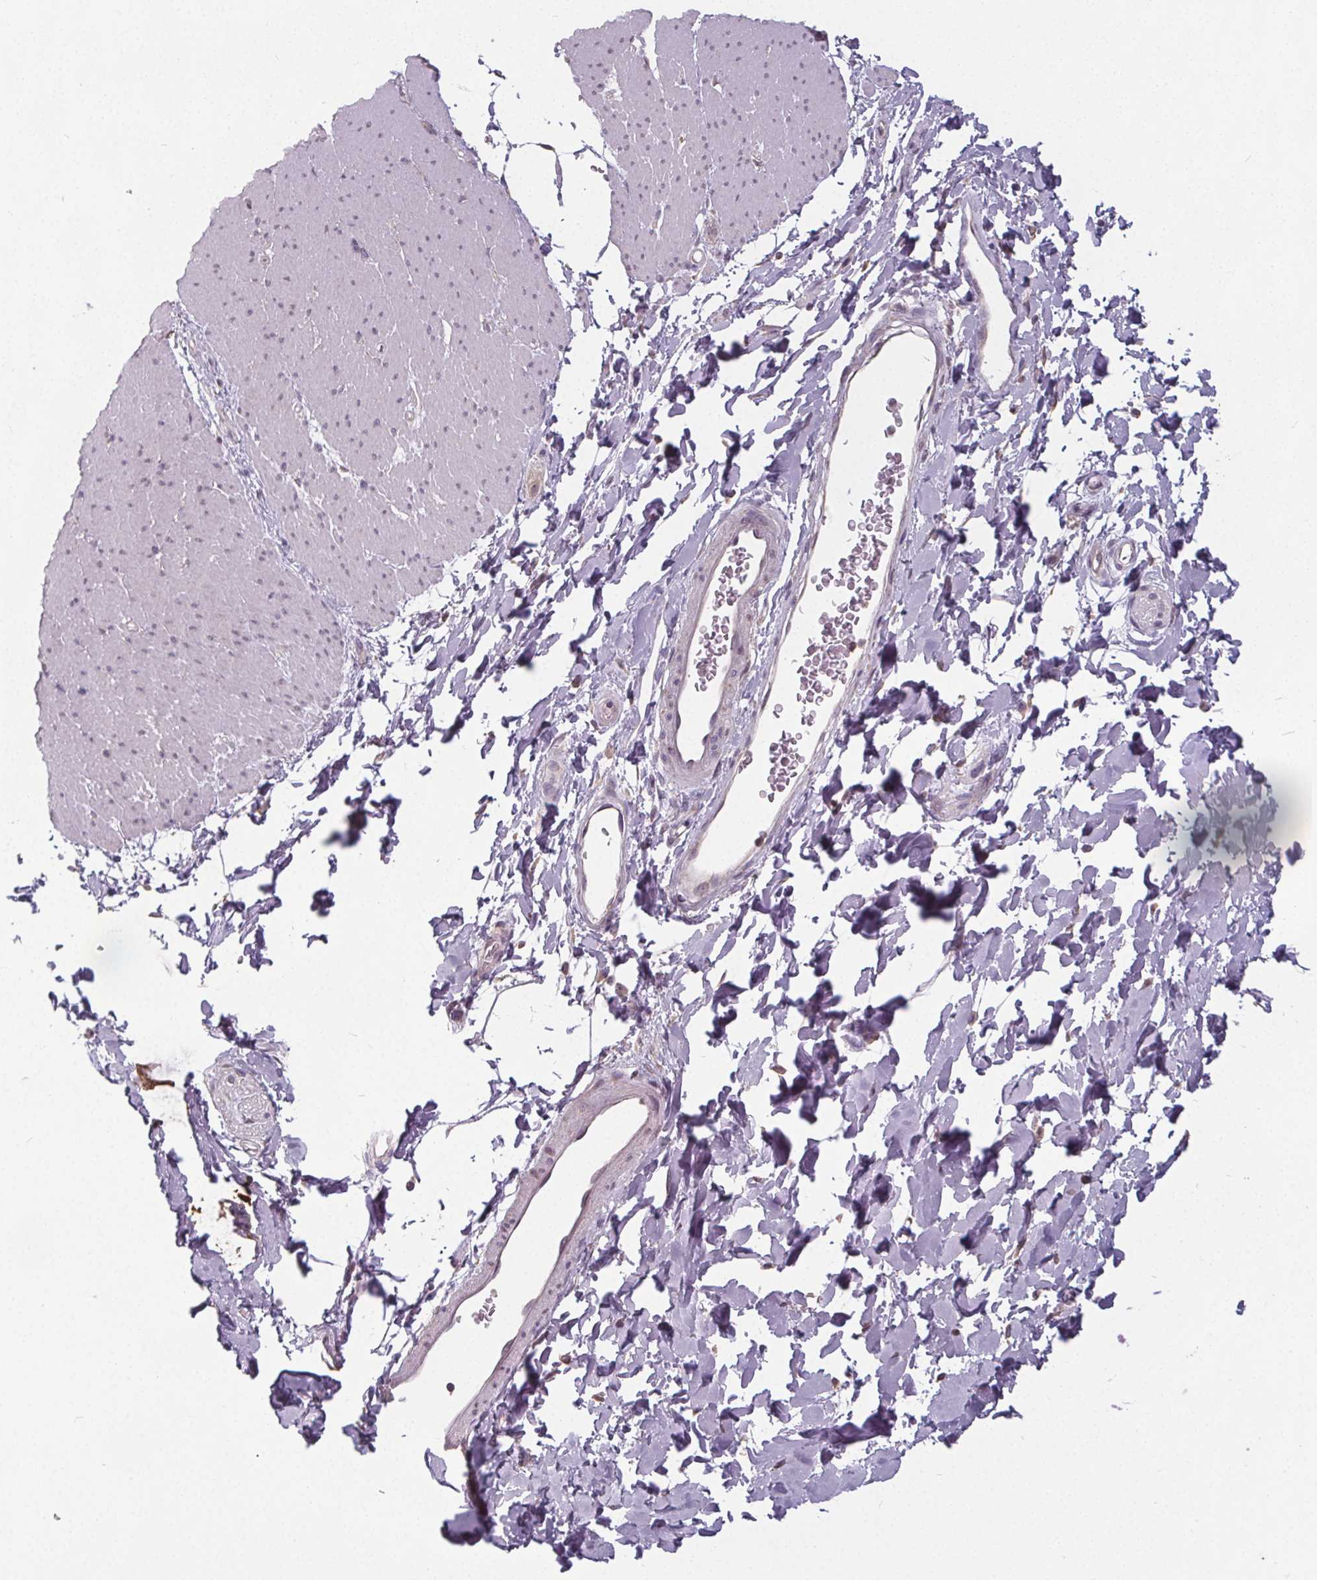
{"staining": {"intensity": "negative", "quantity": "none", "location": "none"}, "tissue": "smooth muscle", "cell_type": "Smooth muscle cells", "image_type": "normal", "snomed": [{"axis": "morphology", "description": "Normal tissue, NOS"}, {"axis": "topography", "description": "Smooth muscle"}, {"axis": "topography", "description": "Rectum"}], "caption": "Photomicrograph shows no significant protein staining in smooth muscle cells of benign smooth muscle. (IHC, brightfield microscopy, high magnification).", "gene": "SLC26A2", "patient": {"sex": "male", "age": 53}}